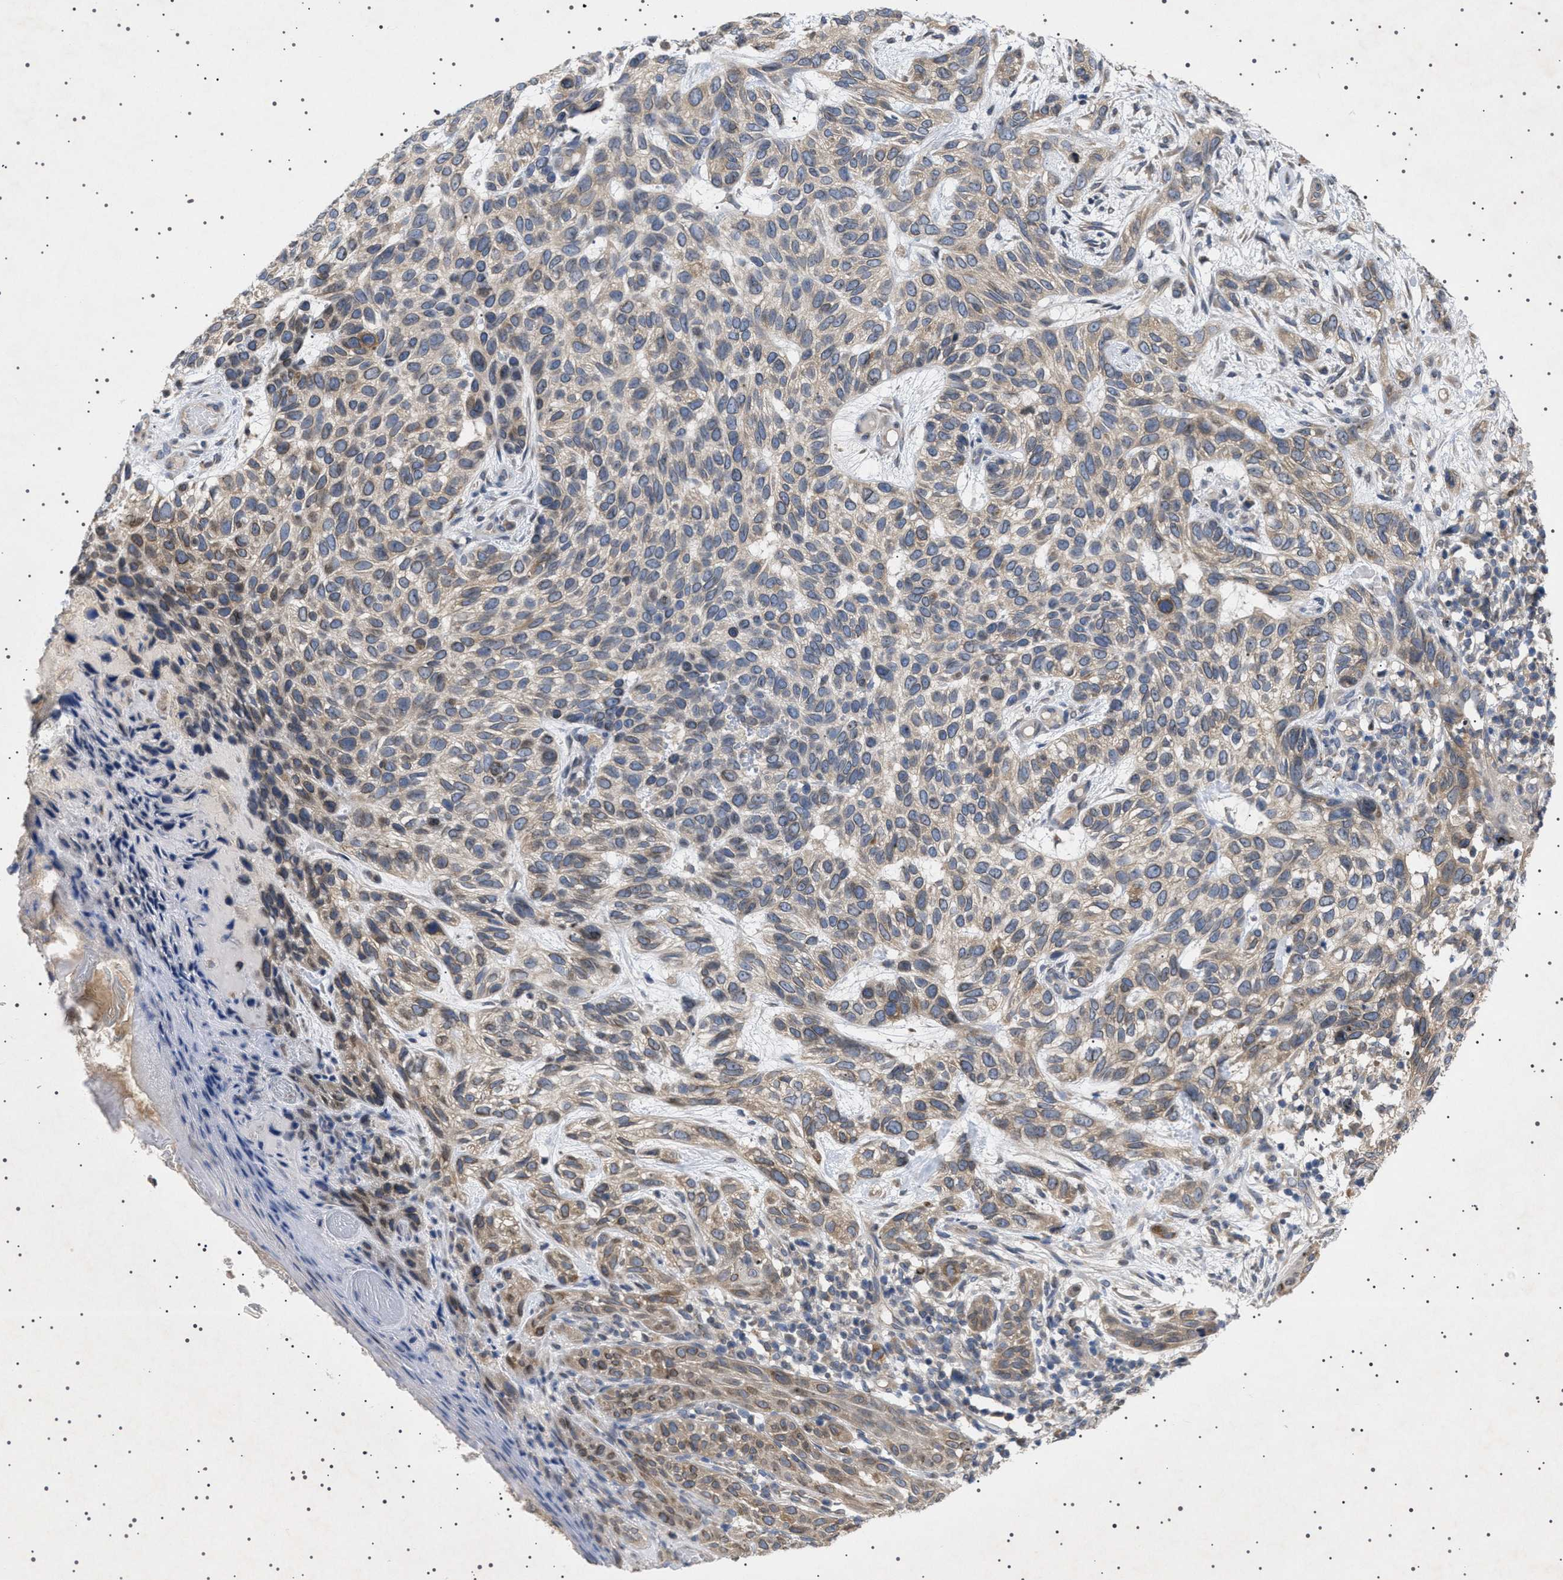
{"staining": {"intensity": "weak", "quantity": ">75%", "location": "cytoplasmic/membranous,nuclear"}, "tissue": "skin cancer", "cell_type": "Tumor cells", "image_type": "cancer", "snomed": [{"axis": "morphology", "description": "Normal tissue, NOS"}, {"axis": "morphology", "description": "Basal cell carcinoma"}, {"axis": "topography", "description": "Skin"}], "caption": "Brown immunohistochemical staining in skin cancer reveals weak cytoplasmic/membranous and nuclear expression in about >75% of tumor cells.", "gene": "NUP93", "patient": {"sex": "male", "age": 79}}